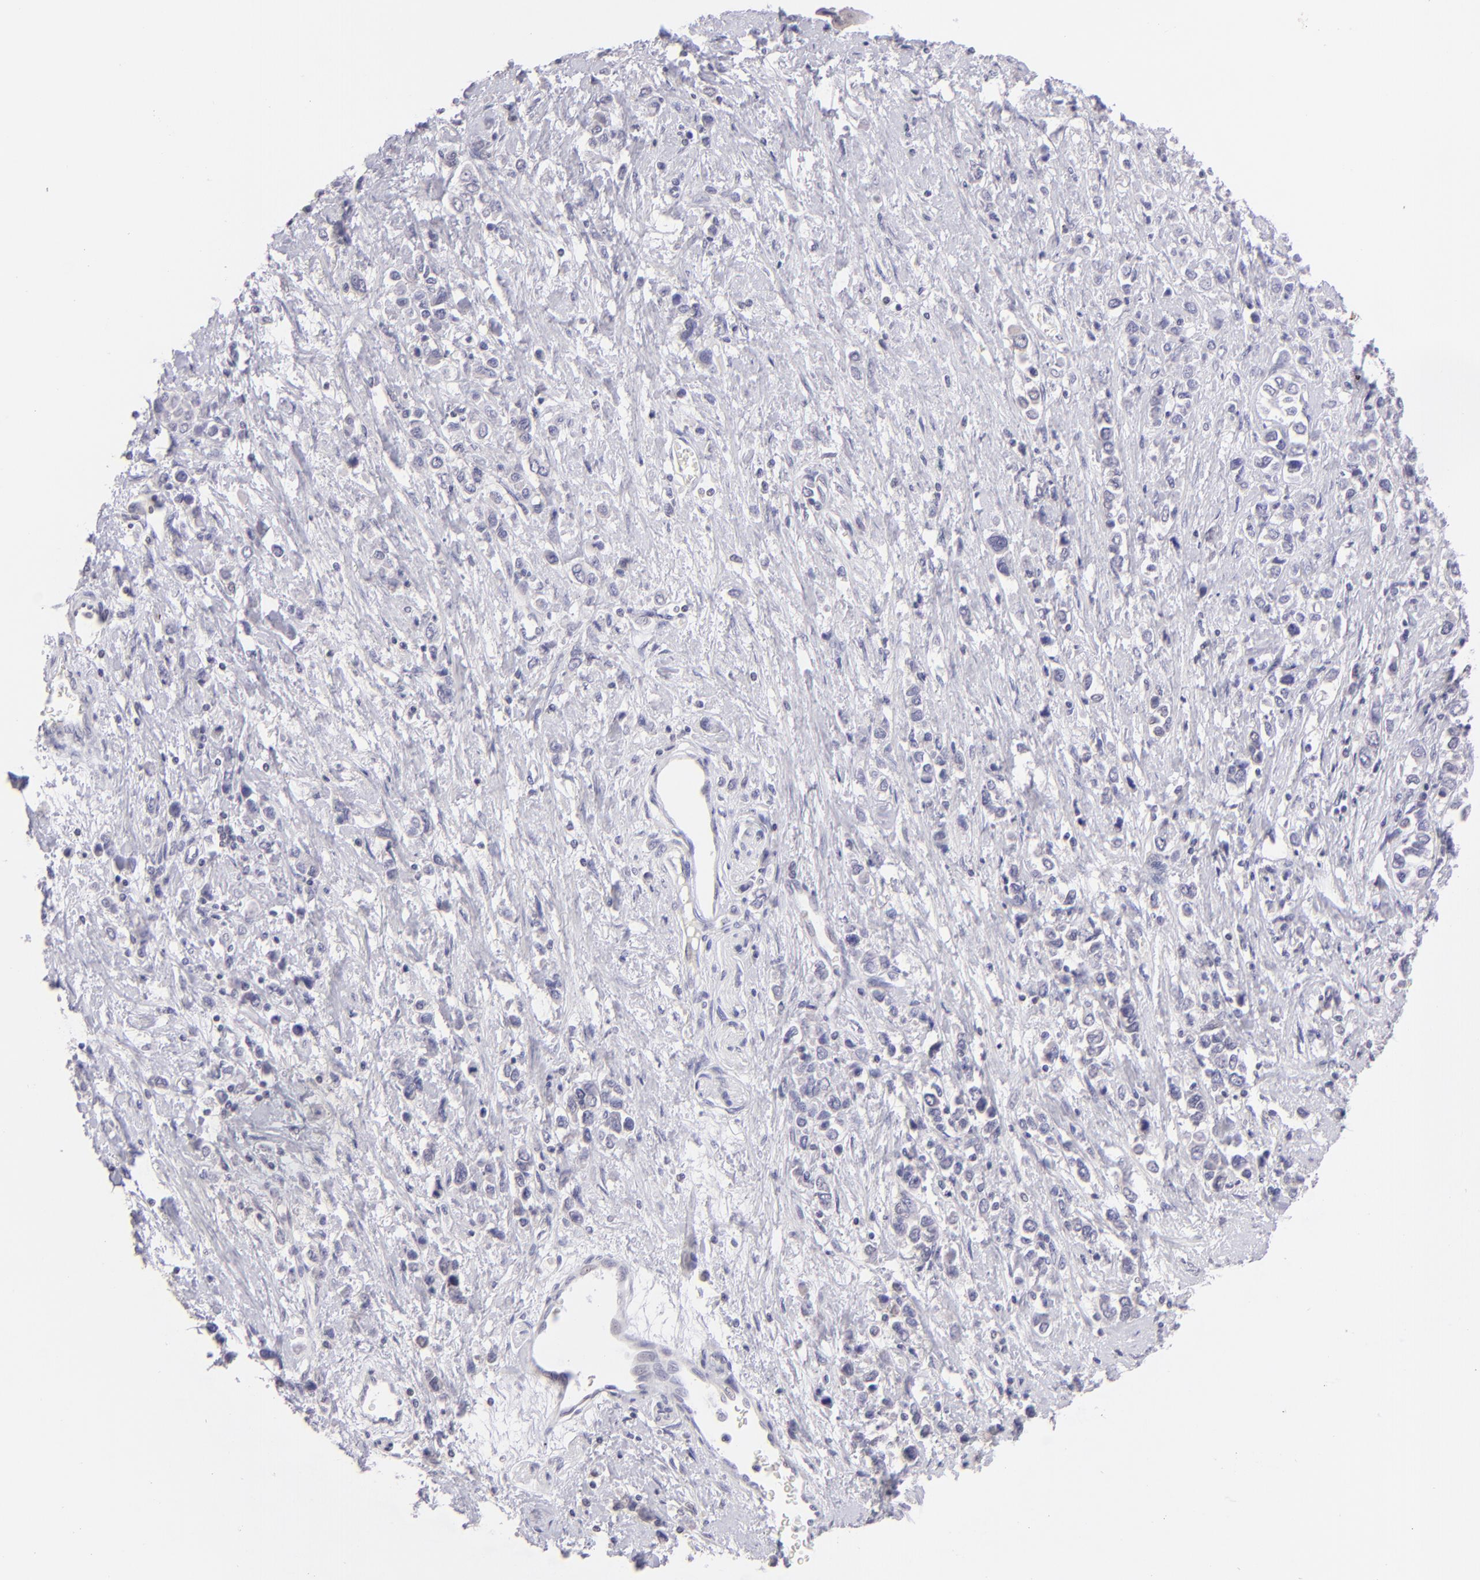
{"staining": {"intensity": "negative", "quantity": "none", "location": "none"}, "tissue": "stomach cancer", "cell_type": "Tumor cells", "image_type": "cancer", "snomed": [{"axis": "morphology", "description": "Adenocarcinoma, NOS"}, {"axis": "topography", "description": "Stomach, upper"}], "caption": "There is no significant positivity in tumor cells of adenocarcinoma (stomach).", "gene": "MAGEA1", "patient": {"sex": "male", "age": 76}}